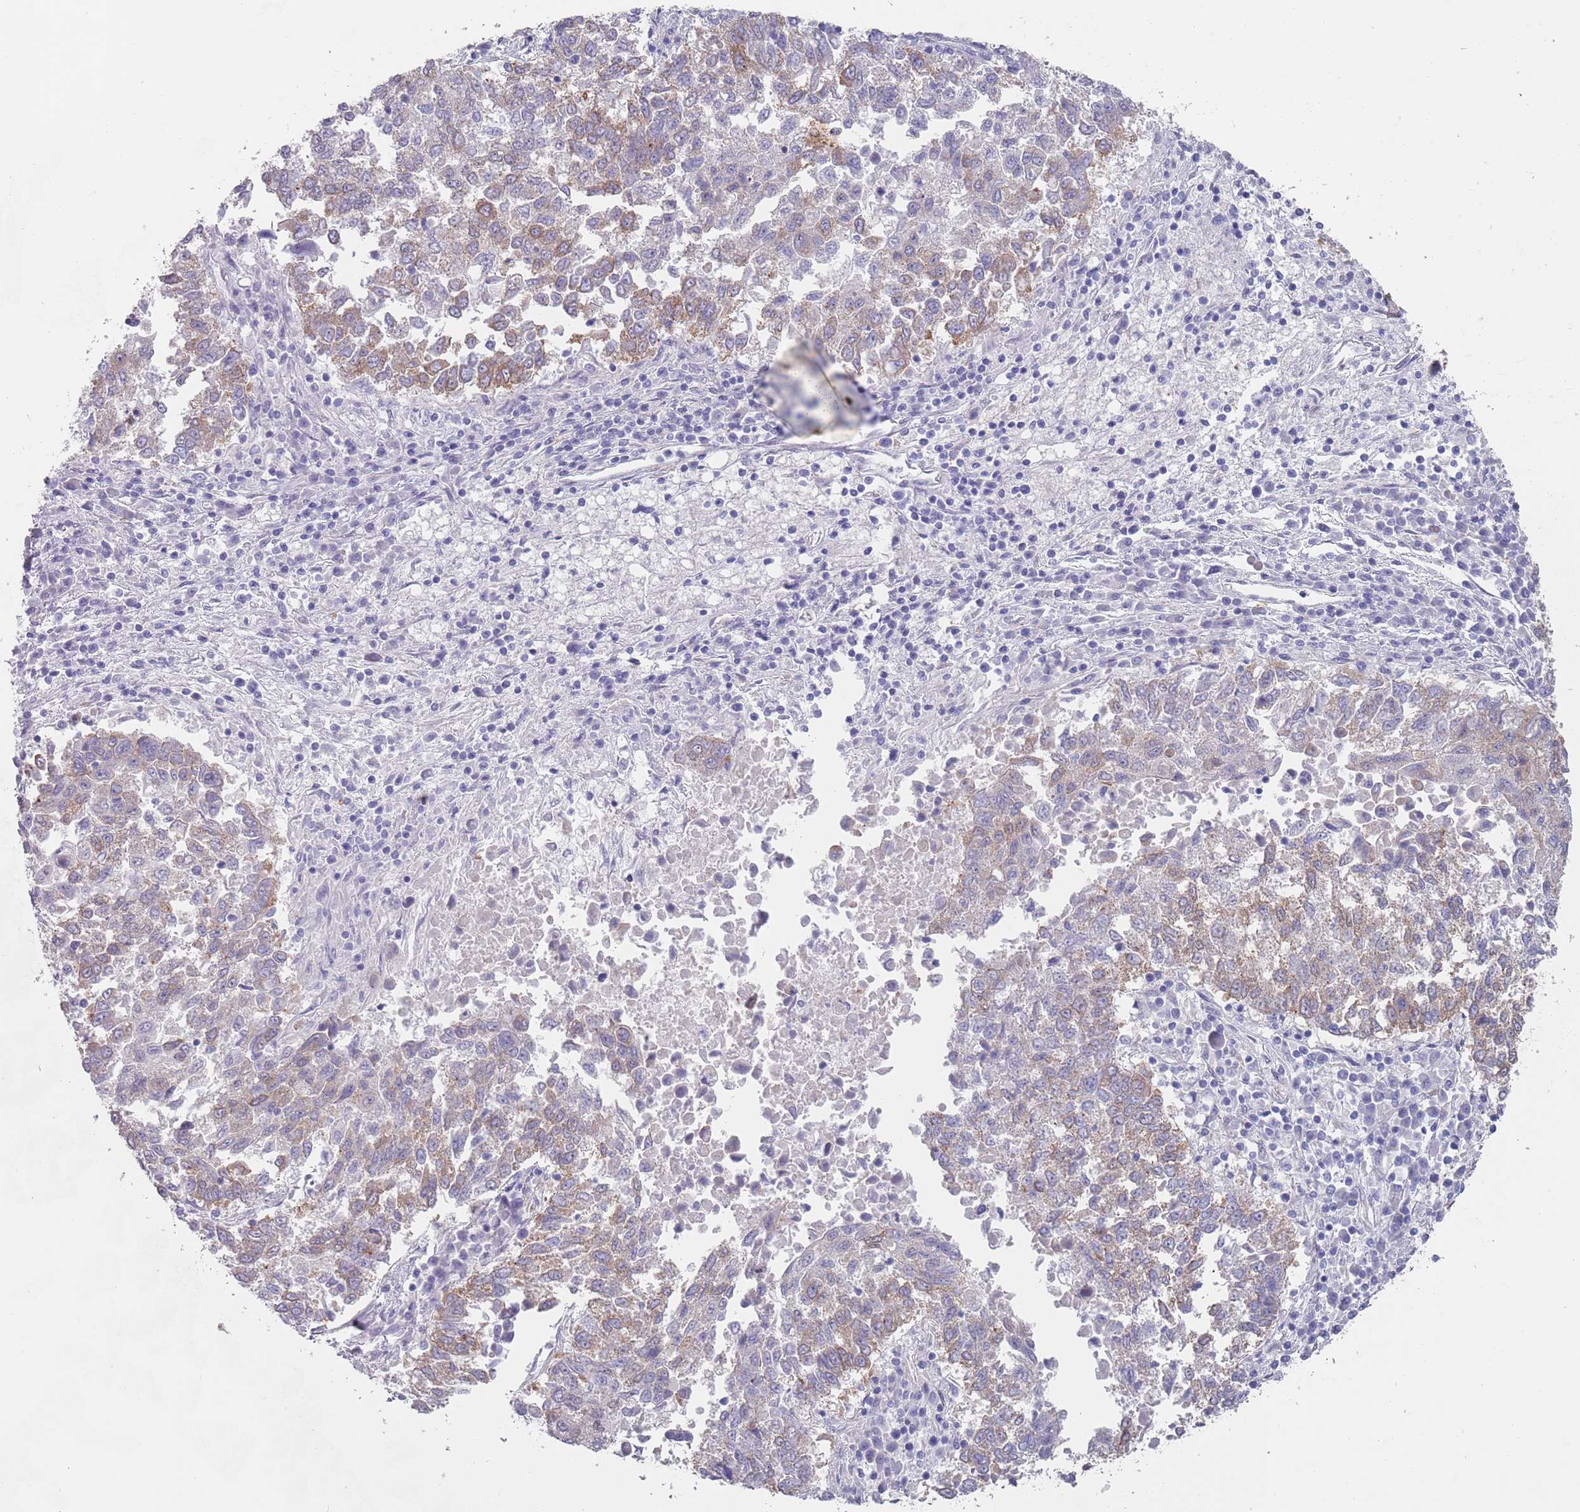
{"staining": {"intensity": "weak", "quantity": ">75%", "location": "cytoplasmic/membranous"}, "tissue": "lung cancer", "cell_type": "Tumor cells", "image_type": "cancer", "snomed": [{"axis": "morphology", "description": "Squamous cell carcinoma, NOS"}, {"axis": "topography", "description": "Lung"}], "caption": "Protein staining exhibits weak cytoplasmic/membranous positivity in about >75% of tumor cells in lung cancer (squamous cell carcinoma).", "gene": "APPL2", "patient": {"sex": "male", "age": 73}}